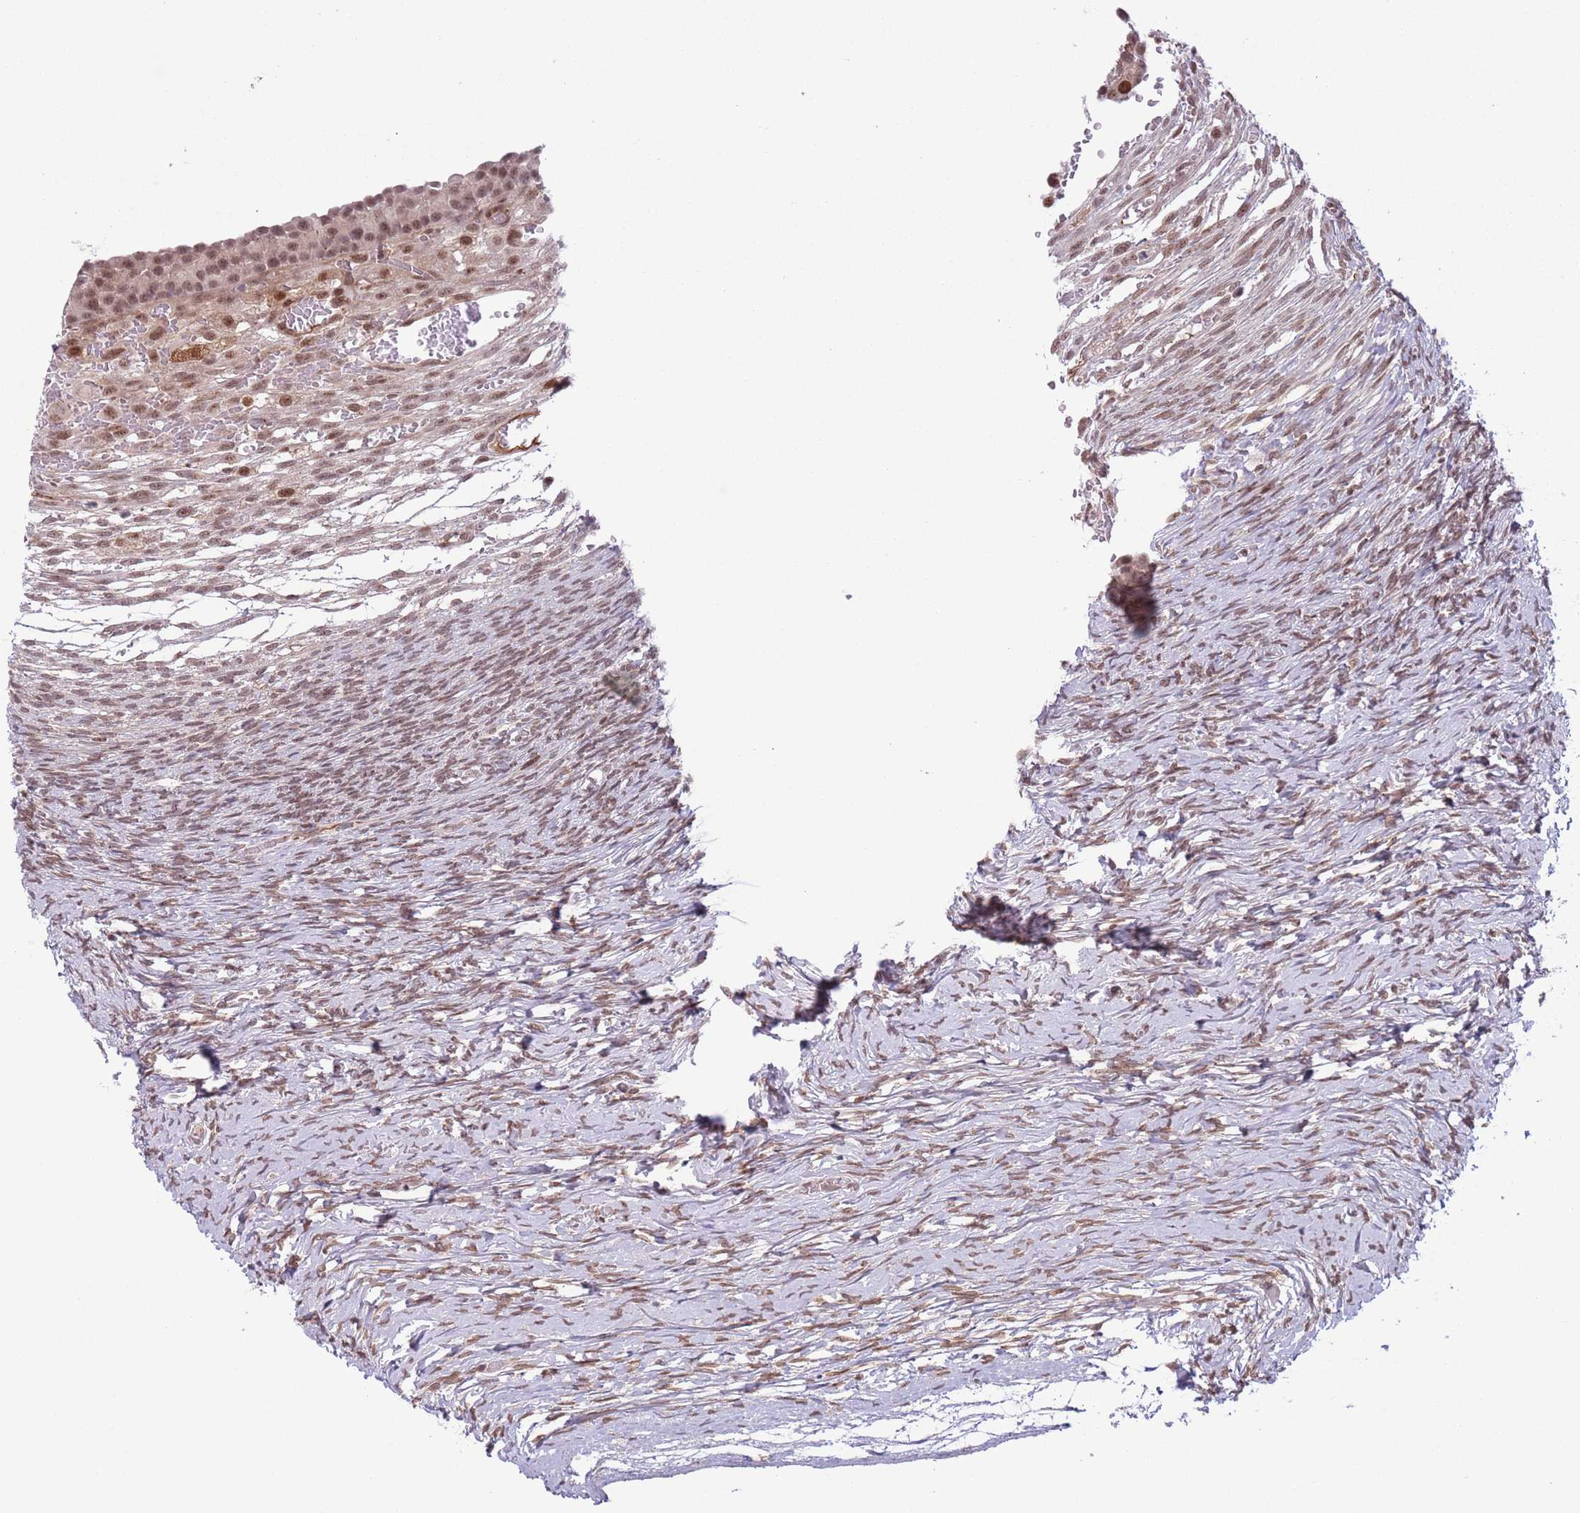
{"staining": {"intensity": "weak", "quantity": ">75%", "location": "nuclear"}, "tissue": "ovary", "cell_type": "Follicle cells", "image_type": "normal", "snomed": [{"axis": "morphology", "description": "Normal tissue, NOS"}, {"axis": "topography", "description": "Ovary"}], "caption": "Immunohistochemistry (IHC) histopathology image of benign human ovary stained for a protein (brown), which exhibits low levels of weak nuclear staining in approximately >75% of follicle cells.", "gene": "SIPA1L3", "patient": {"sex": "female", "age": 39}}